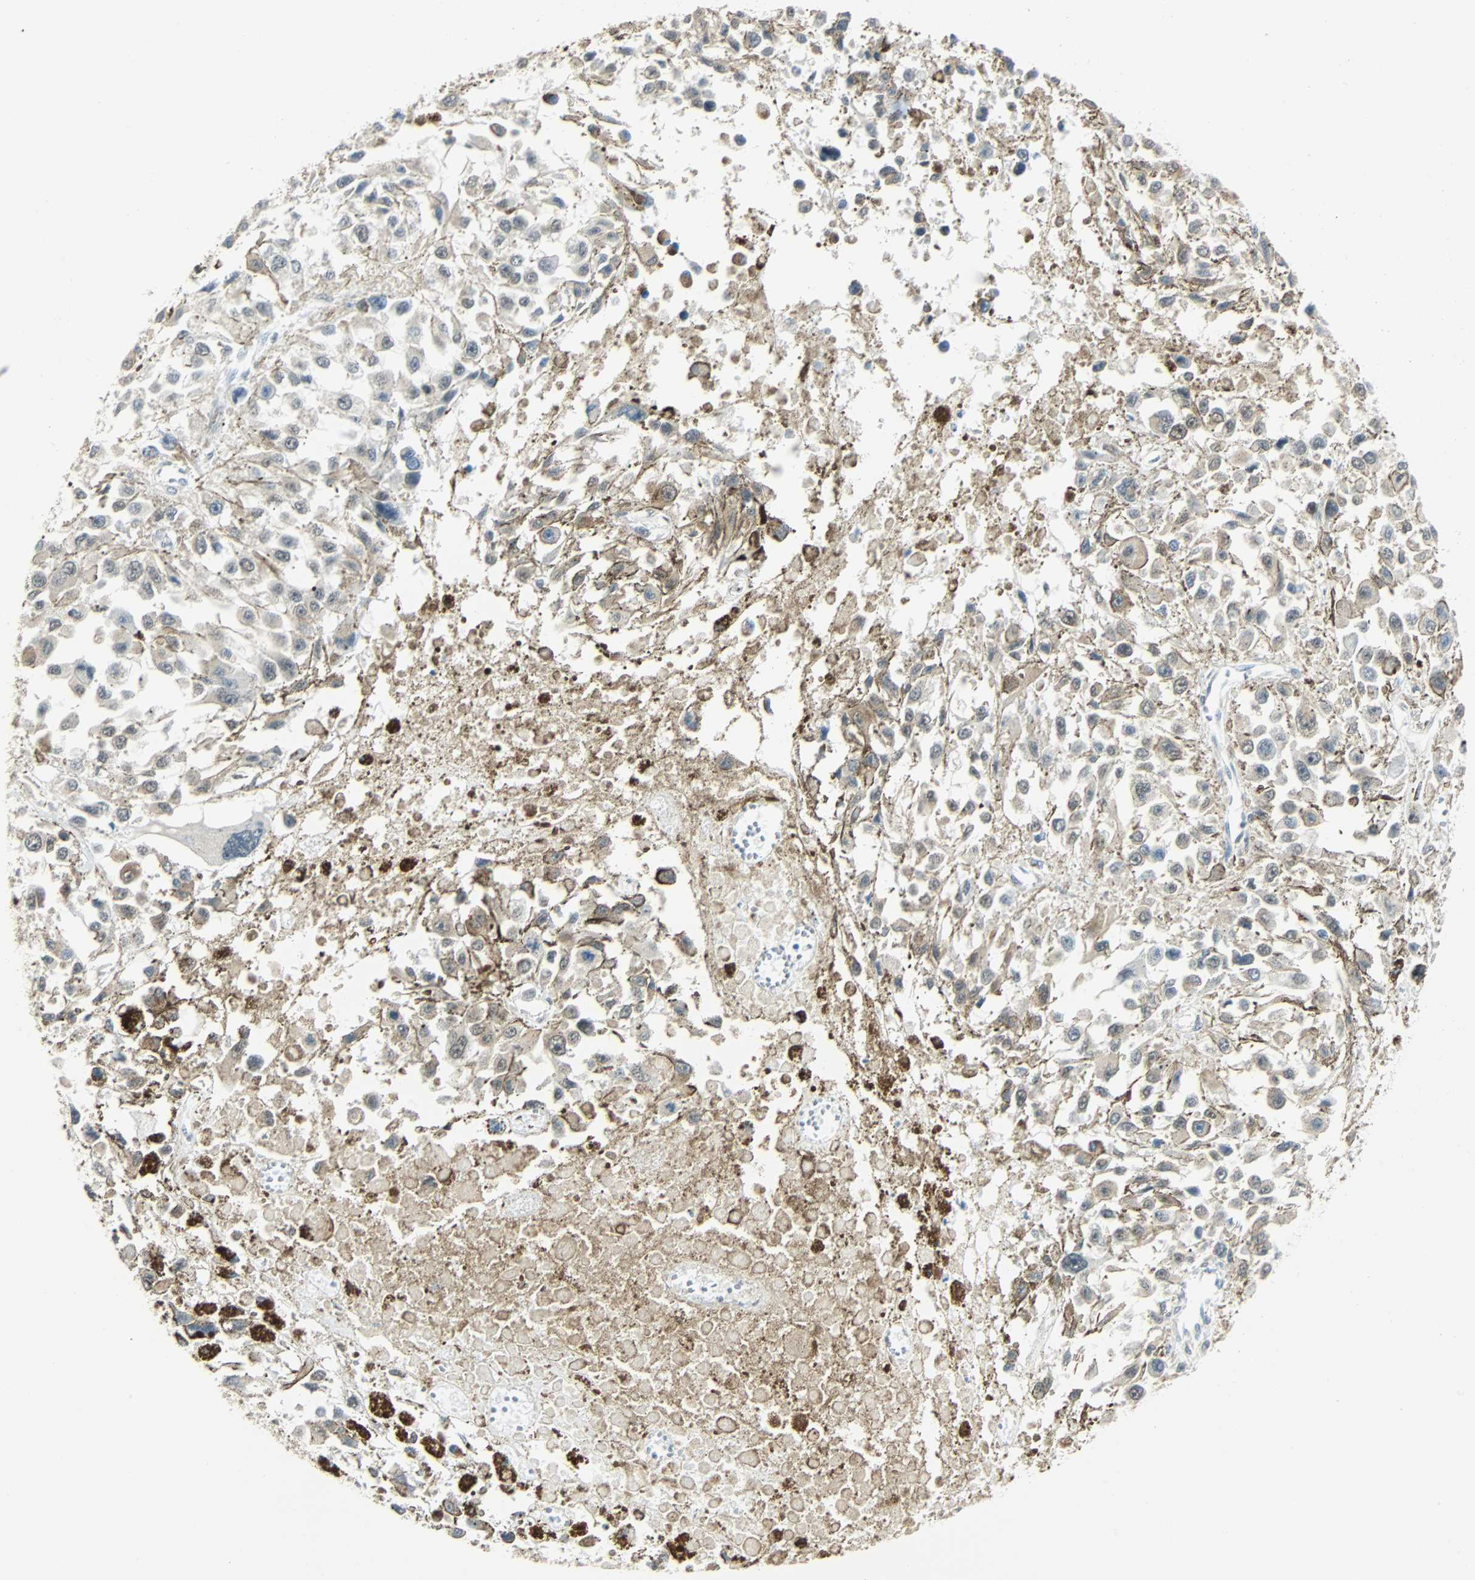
{"staining": {"intensity": "negative", "quantity": "none", "location": "none"}, "tissue": "melanoma", "cell_type": "Tumor cells", "image_type": "cancer", "snomed": [{"axis": "morphology", "description": "Malignant melanoma, Metastatic site"}, {"axis": "topography", "description": "Lymph node"}], "caption": "Histopathology image shows no protein expression in tumor cells of melanoma tissue.", "gene": "NELFE", "patient": {"sex": "male", "age": 59}}